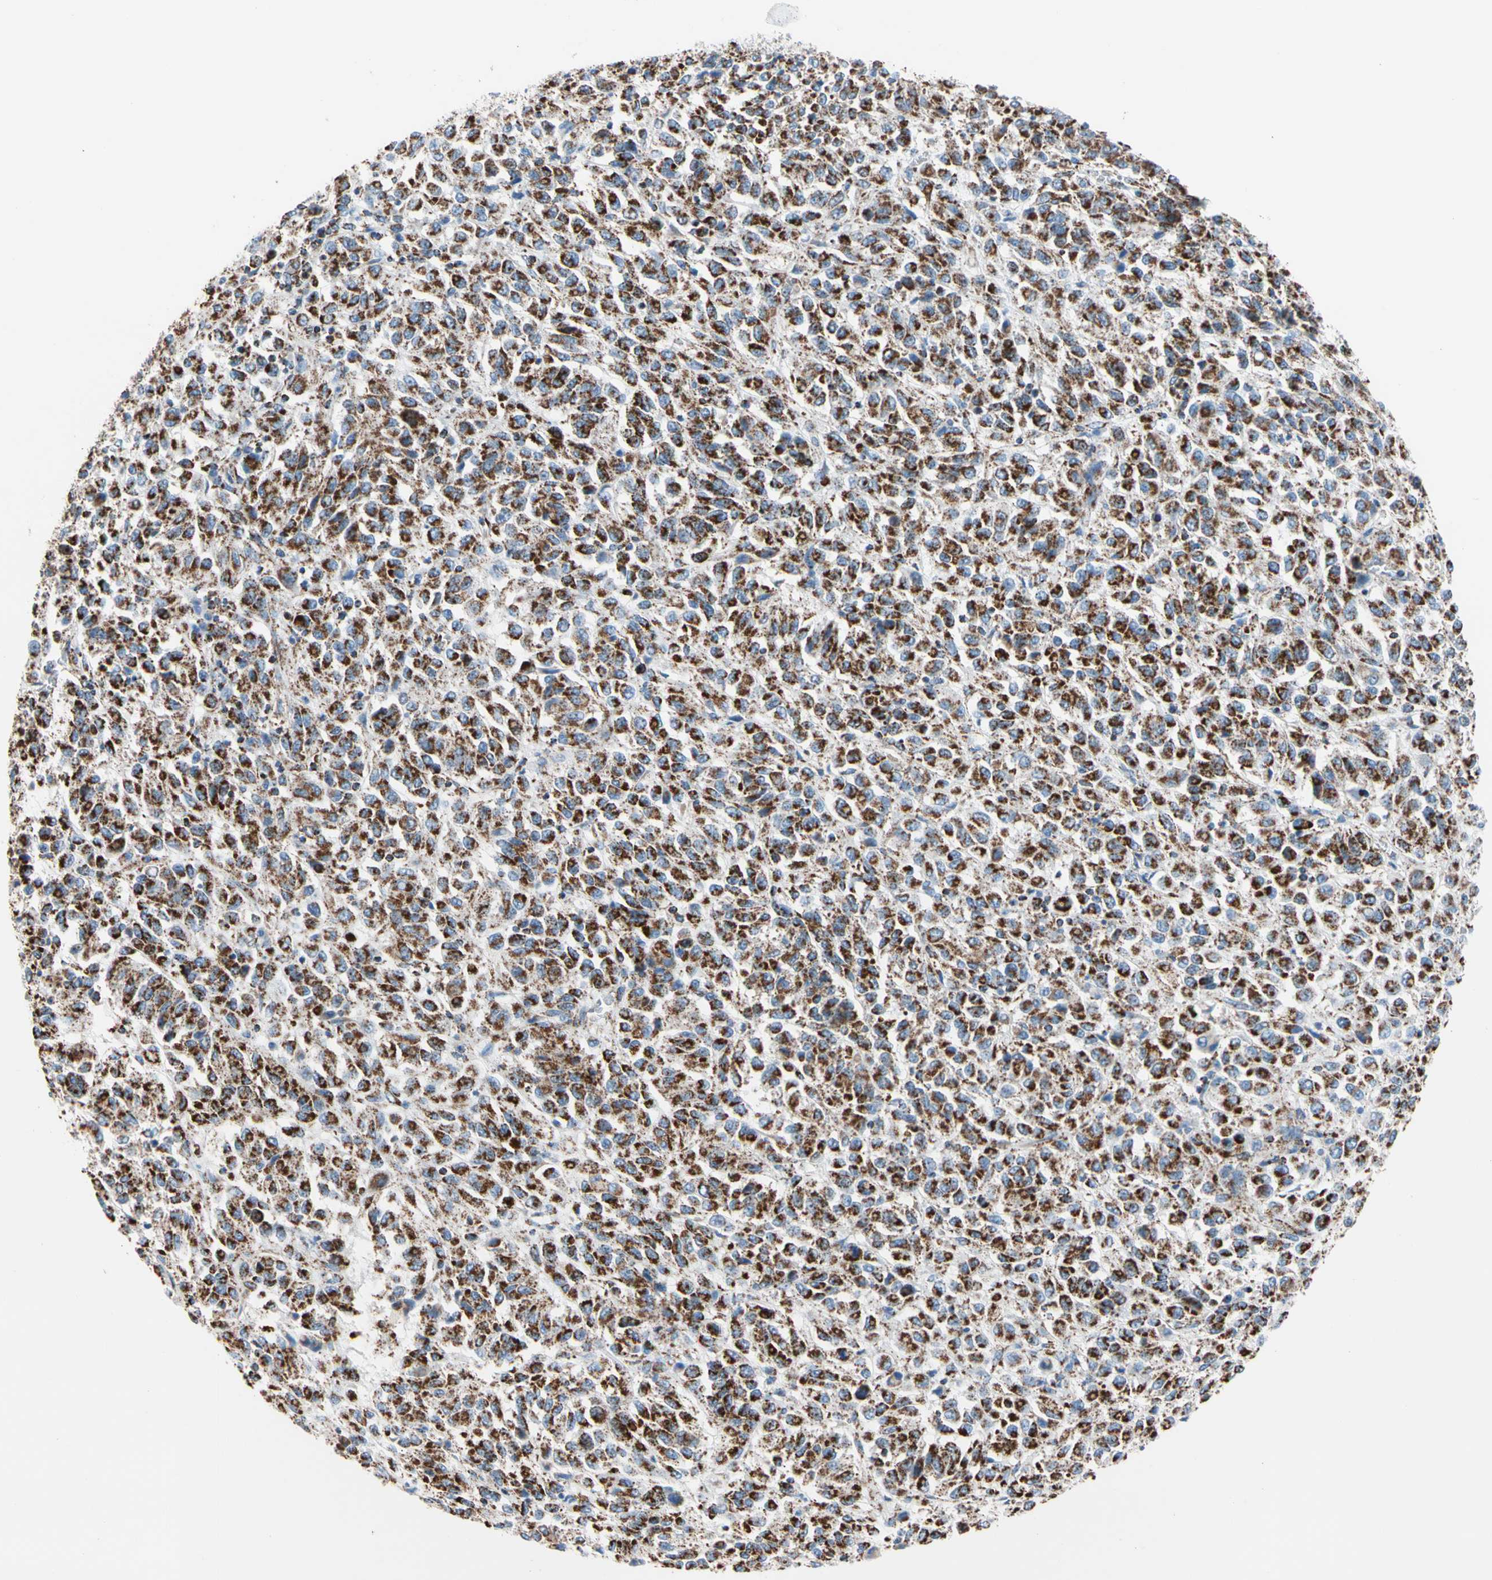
{"staining": {"intensity": "strong", "quantity": ">75%", "location": "cytoplasmic/membranous"}, "tissue": "melanoma", "cell_type": "Tumor cells", "image_type": "cancer", "snomed": [{"axis": "morphology", "description": "Malignant melanoma, Metastatic site"}, {"axis": "topography", "description": "Lung"}], "caption": "Strong cytoplasmic/membranous positivity is appreciated in approximately >75% of tumor cells in malignant melanoma (metastatic site). The protein is stained brown, and the nuclei are stained in blue (DAB (3,3'-diaminobenzidine) IHC with brightfield microscopy, high magnification).", "gene": "HK1", "patient": {"sex": "male", "age": 64}}